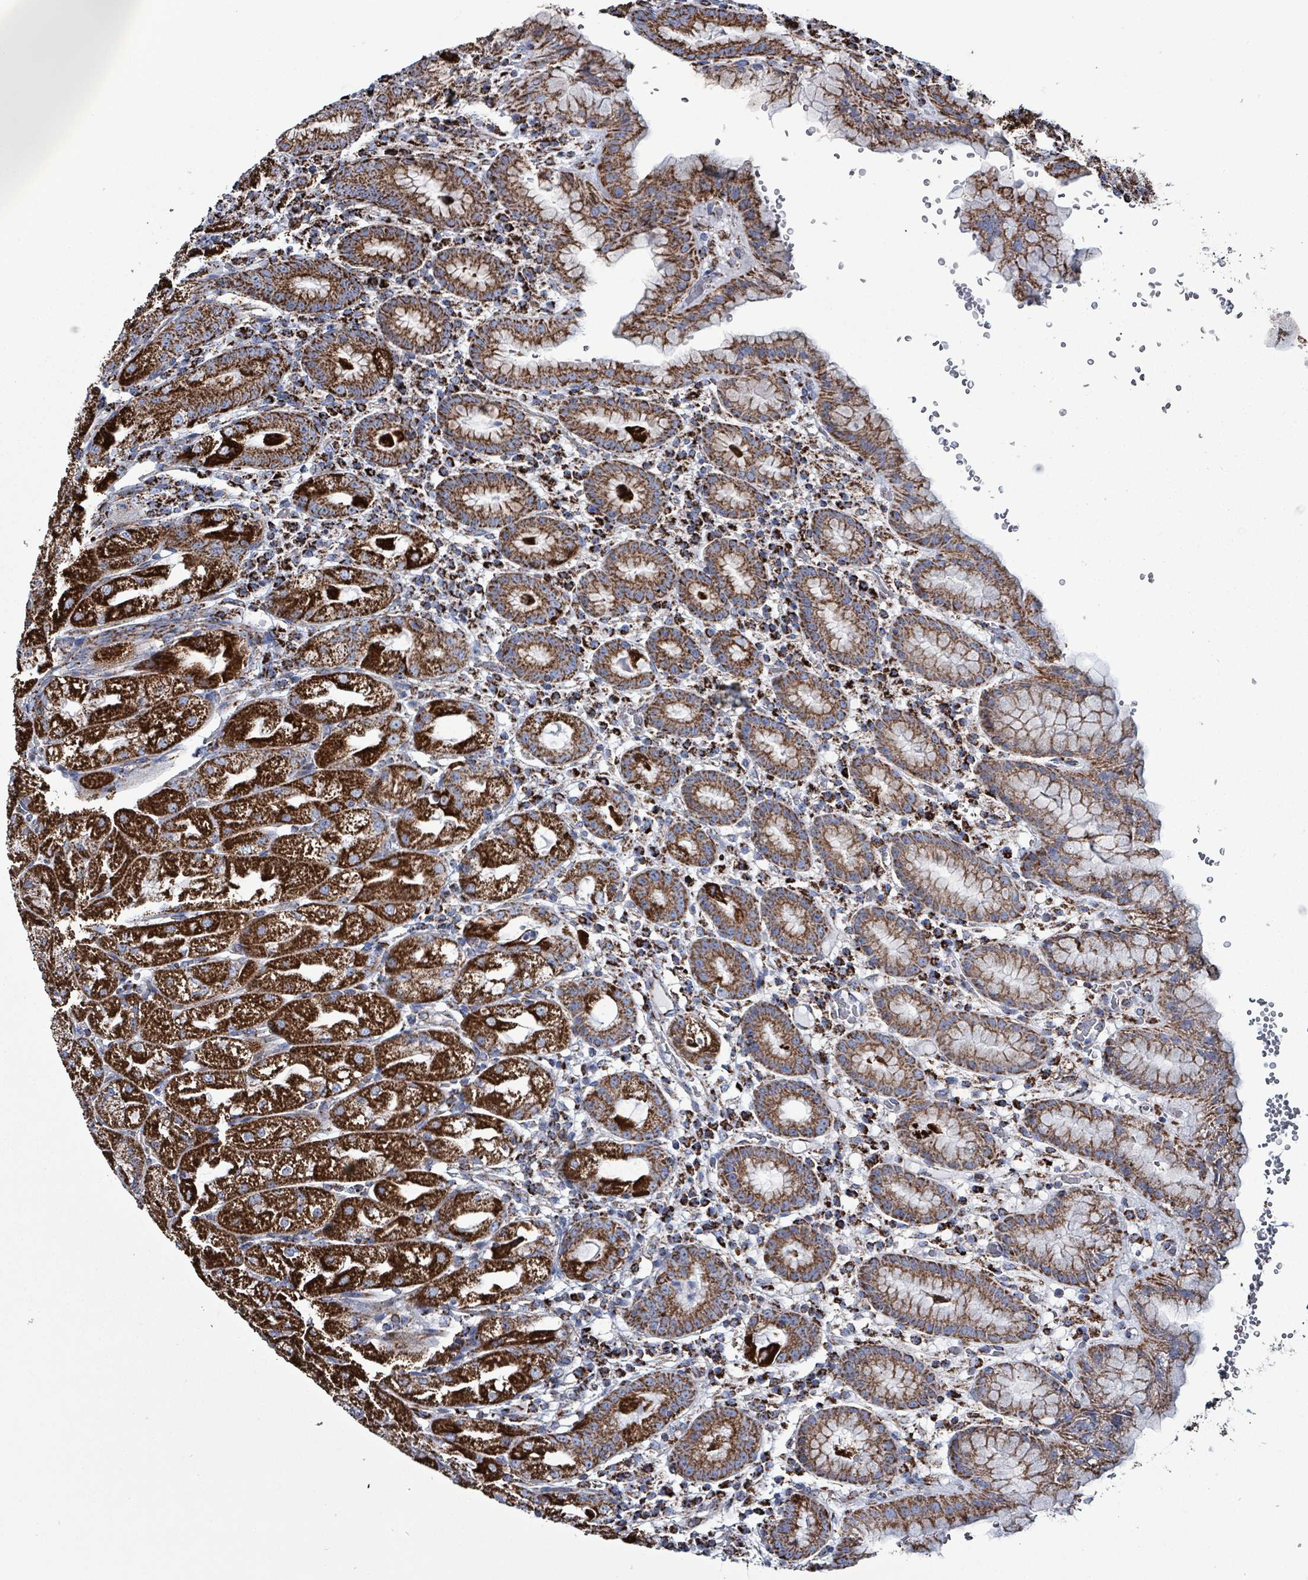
{"staining": {"intensity": "strong", "quantity": ">75%", "location": "cytoplasmic/membranous"}, "tissue": "stomach", "cell_type": "Glandular cells", "image_type": "normal", "snomed": [{"axis": "morphology", "description": "Normal tissue, NOS"}, {"axis": "topography", "description": "Stomach, upper"}], "caption": "Protein expression analysis of normal stomach demonstrates strong cytoplasmic/membranous positivity in about >75% of glandular cells.", "gene": "IDH3B", "patient": {"sex": "male", "age": 52}}